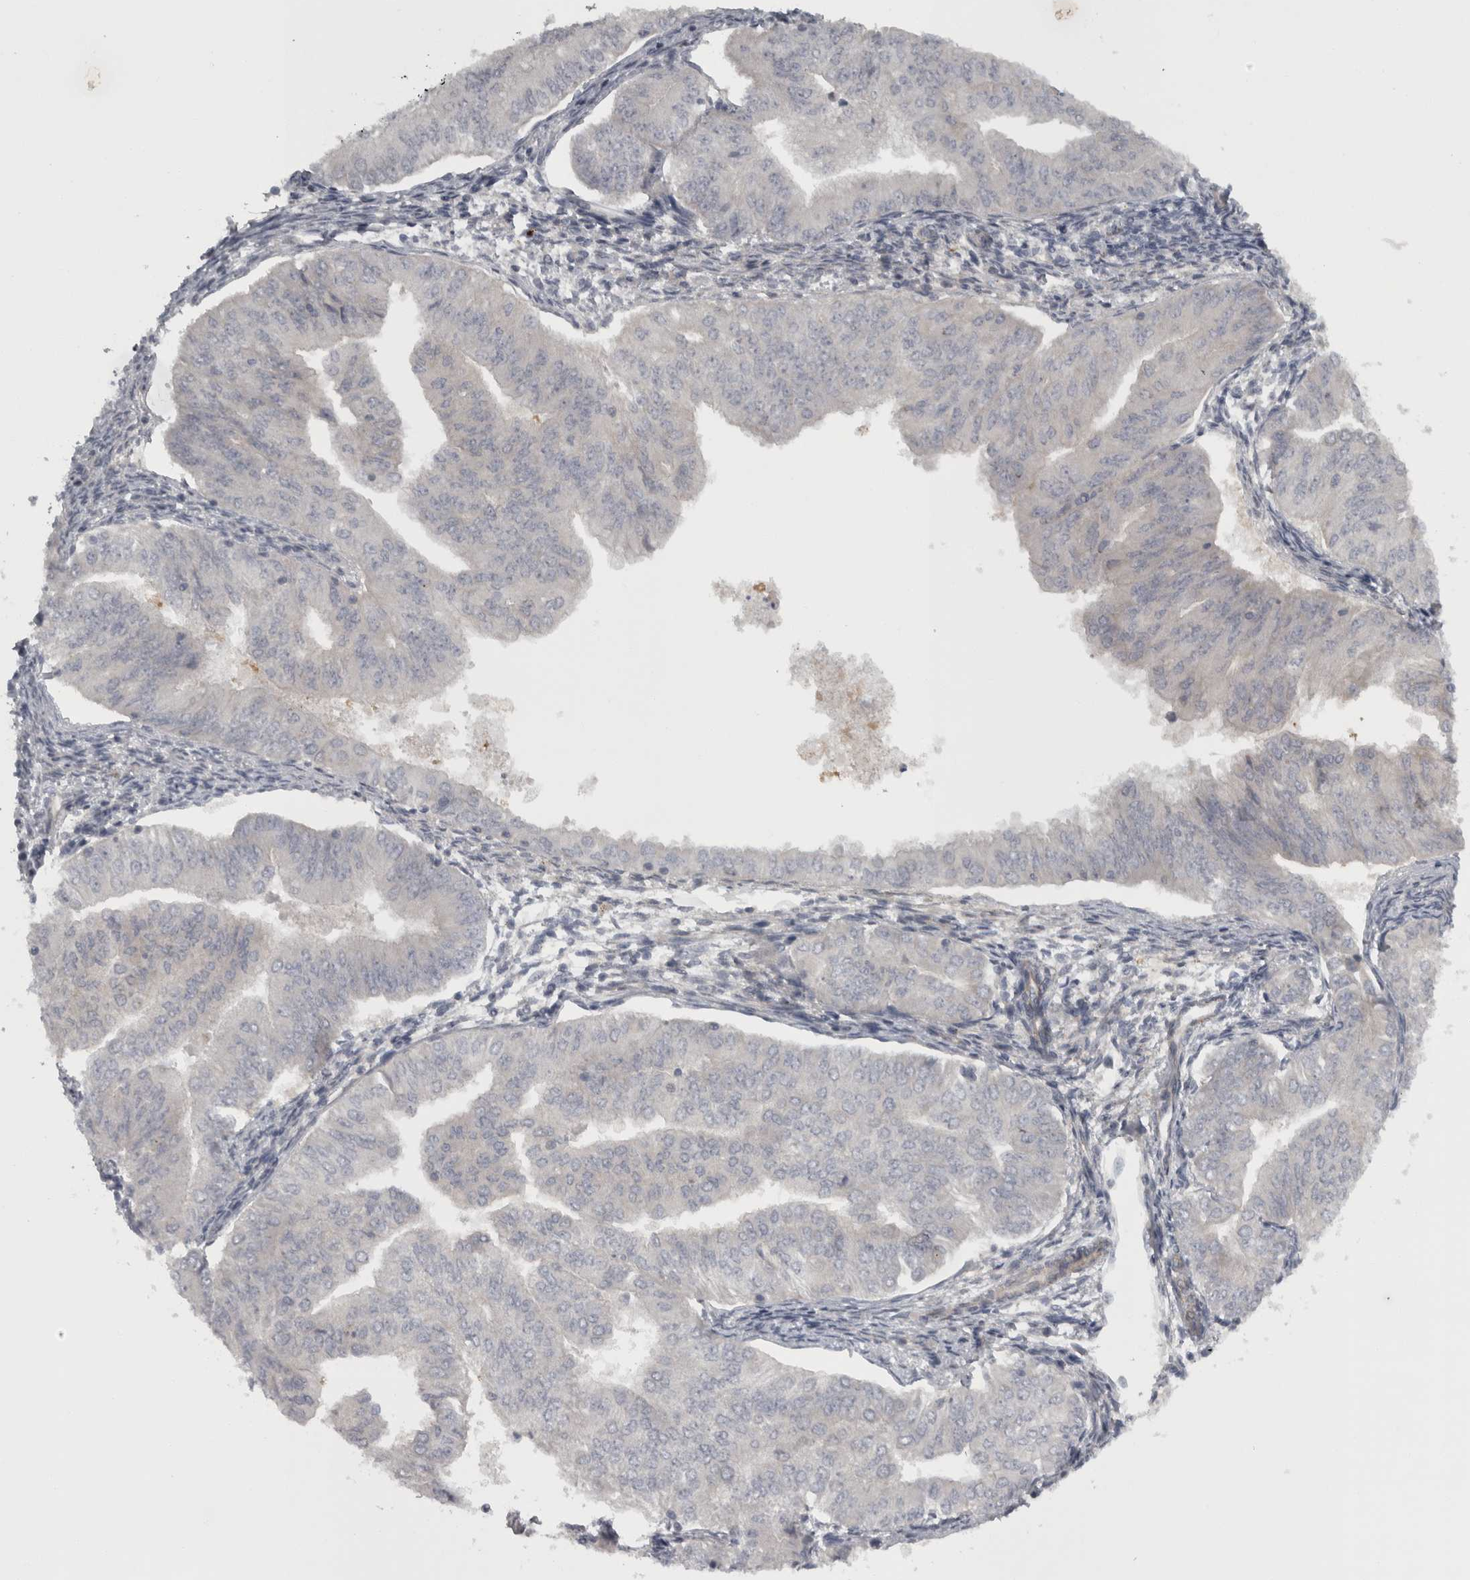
{"staining": {"intensity": "negative", "quantity": "none", "location": "none"}, "tissue": "endometrial cancer", "cell_type": "Tumor cells", "image_type": "cancer", "snomed": [{"axis": "morphology", "description": "Normal tissue, NOS"}, {"axis": "morphology", "description": "Adenocarcinoma, NOS"}, {"axis": "topography", "description": "Endometrium"}], "caption": "A photomicrograph of endometrial cancer (adenocarcinoma) stained for a protein reveals no brown staining in tumor cells. (DAB (3,3'-diaminobenzidine) IHC visualized using brightfield microscopy, high magnification).", "gene": "SLCO5A1", "patient": {"sex": "female", "age": 53}}